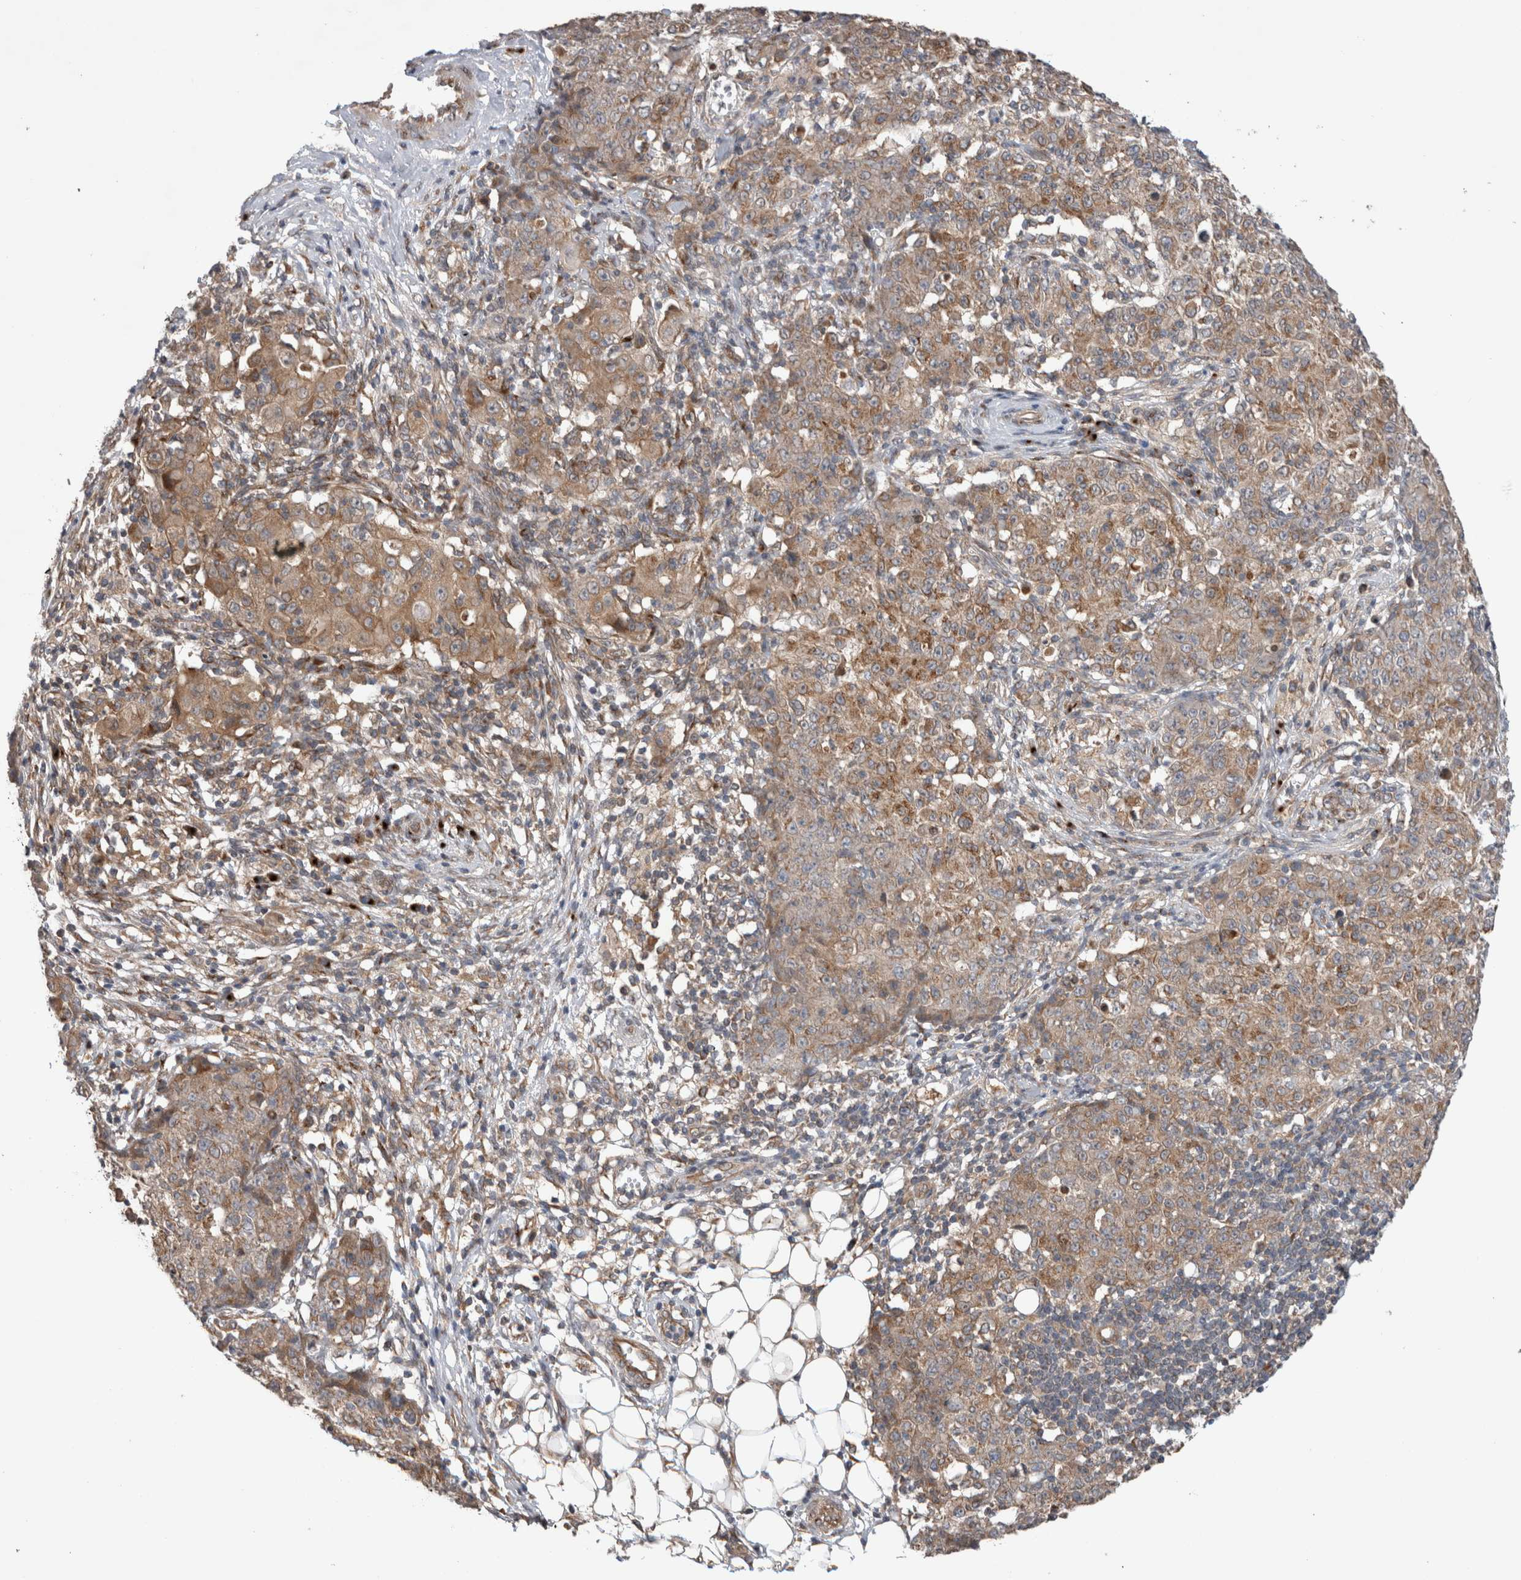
{"staining": {"intensity": "moderate", "quantity": ">75%", "location": "cytoplasmic/membranous"}, "tissue": "ovarian cancer", "cell_type": "Tumor cells", "image_type": "cancer", "snomed": [{"axis": "morphology", "description": "Carcinoma, endometroid"}, {"axis": "topography", "description": "Ovary"}], "caption": "A brown stain highlights moderate cytoplasmic/membranous staining of a protein in ovarian endometroid carcinoma tumor cells.", "gene": "TRIM5", "patient": {"sex": "female", "age": 42}}